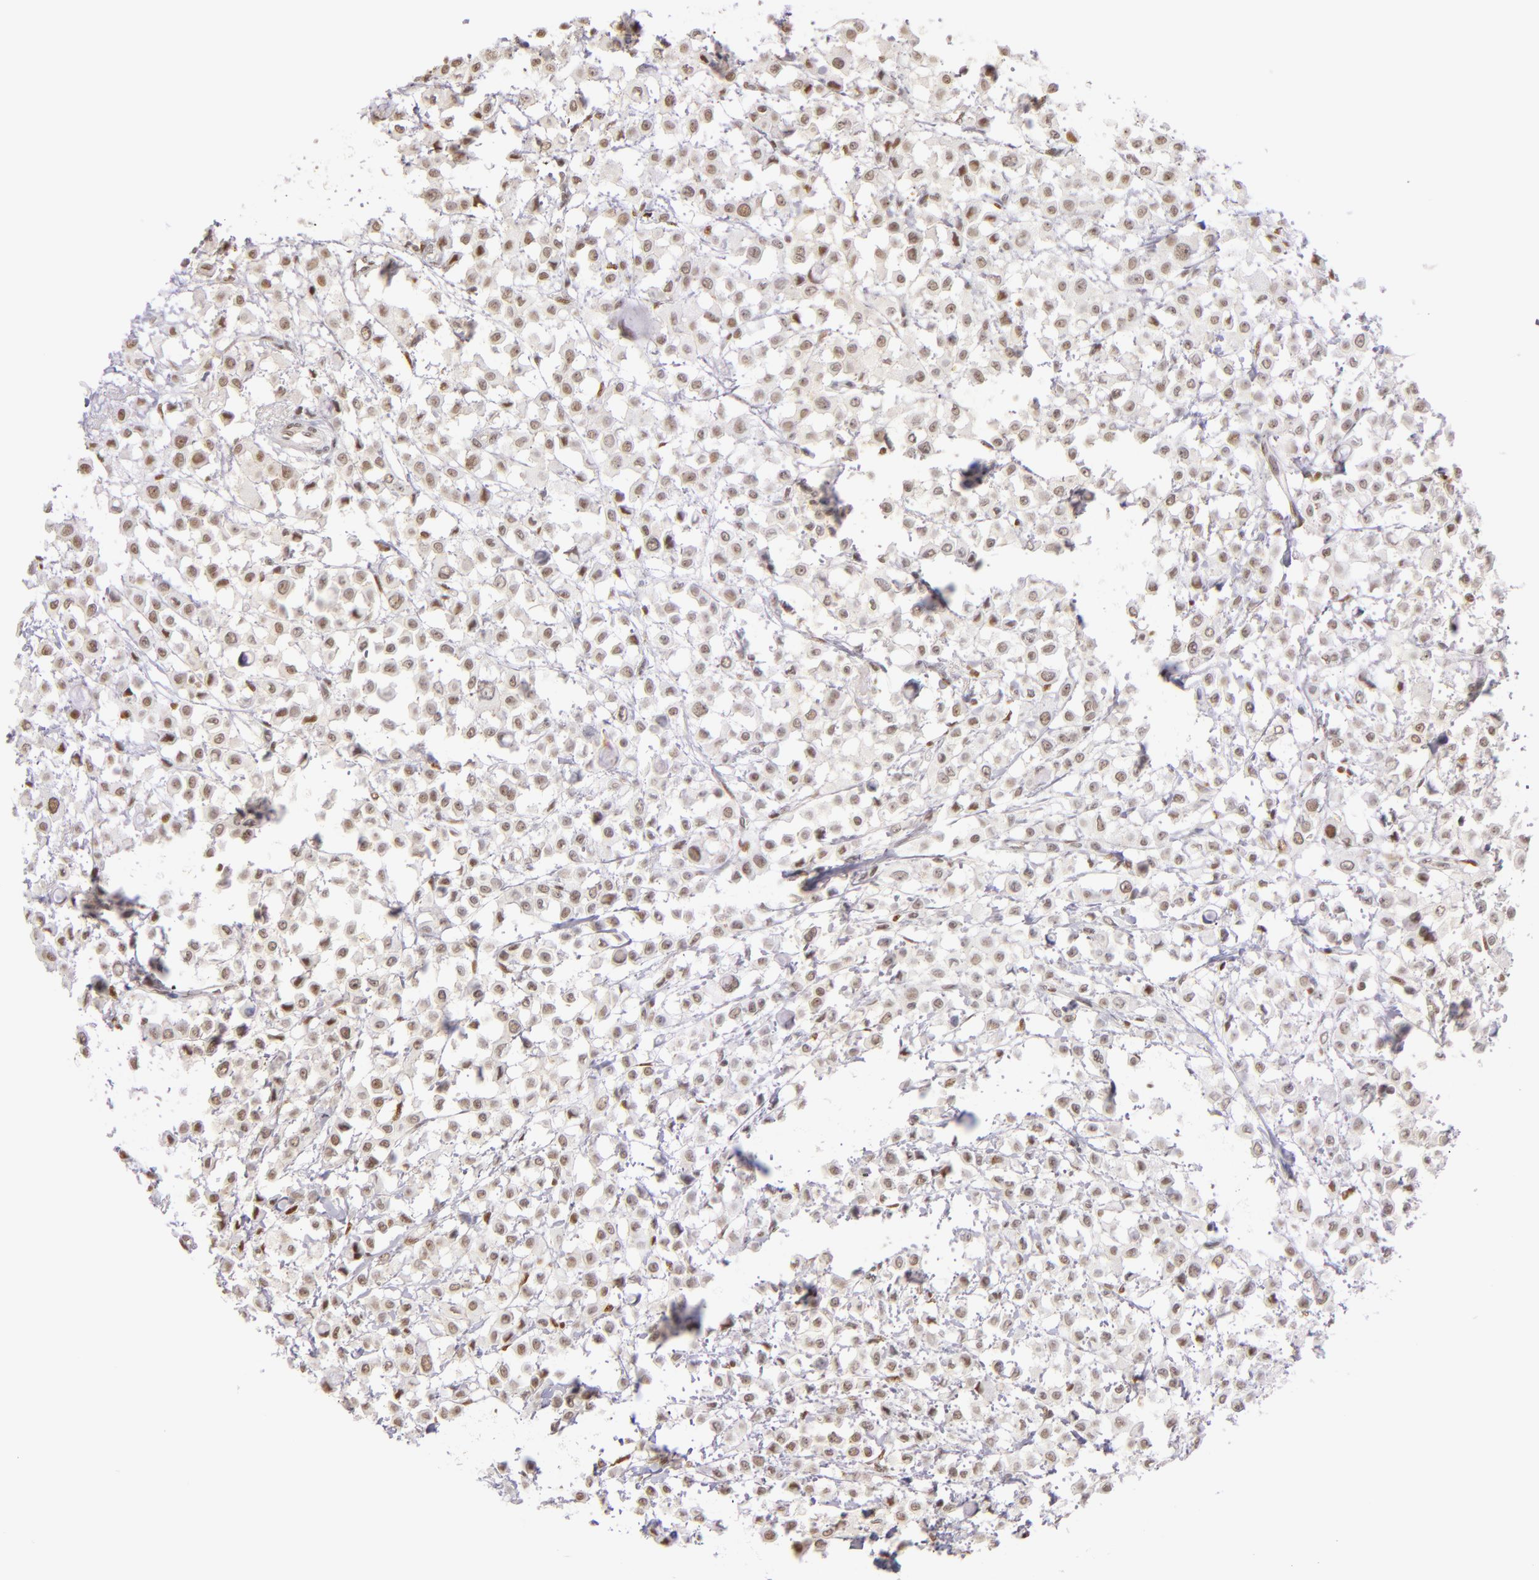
{"staining": {"intensity": "moderate", "quantity": ">75%", "location": "nuclear"}, "tissue": "breast cancer", "cell_type": "Tumor cells", "image_type": "cancer", "snomed": [{"axis": "morphology", "description": "Lobular carcinoma"}, {"axis": "topography", "description": "Breast"}], "caption": "Lobular carcinoma (breast) stained with DAB immunohistochemistry demonstrates medium levels of moderate nuclear positivity in approximately >75% of tumor cells.", "gene": "NCOR2", "patient": {"sex": "female", "age": 85}}